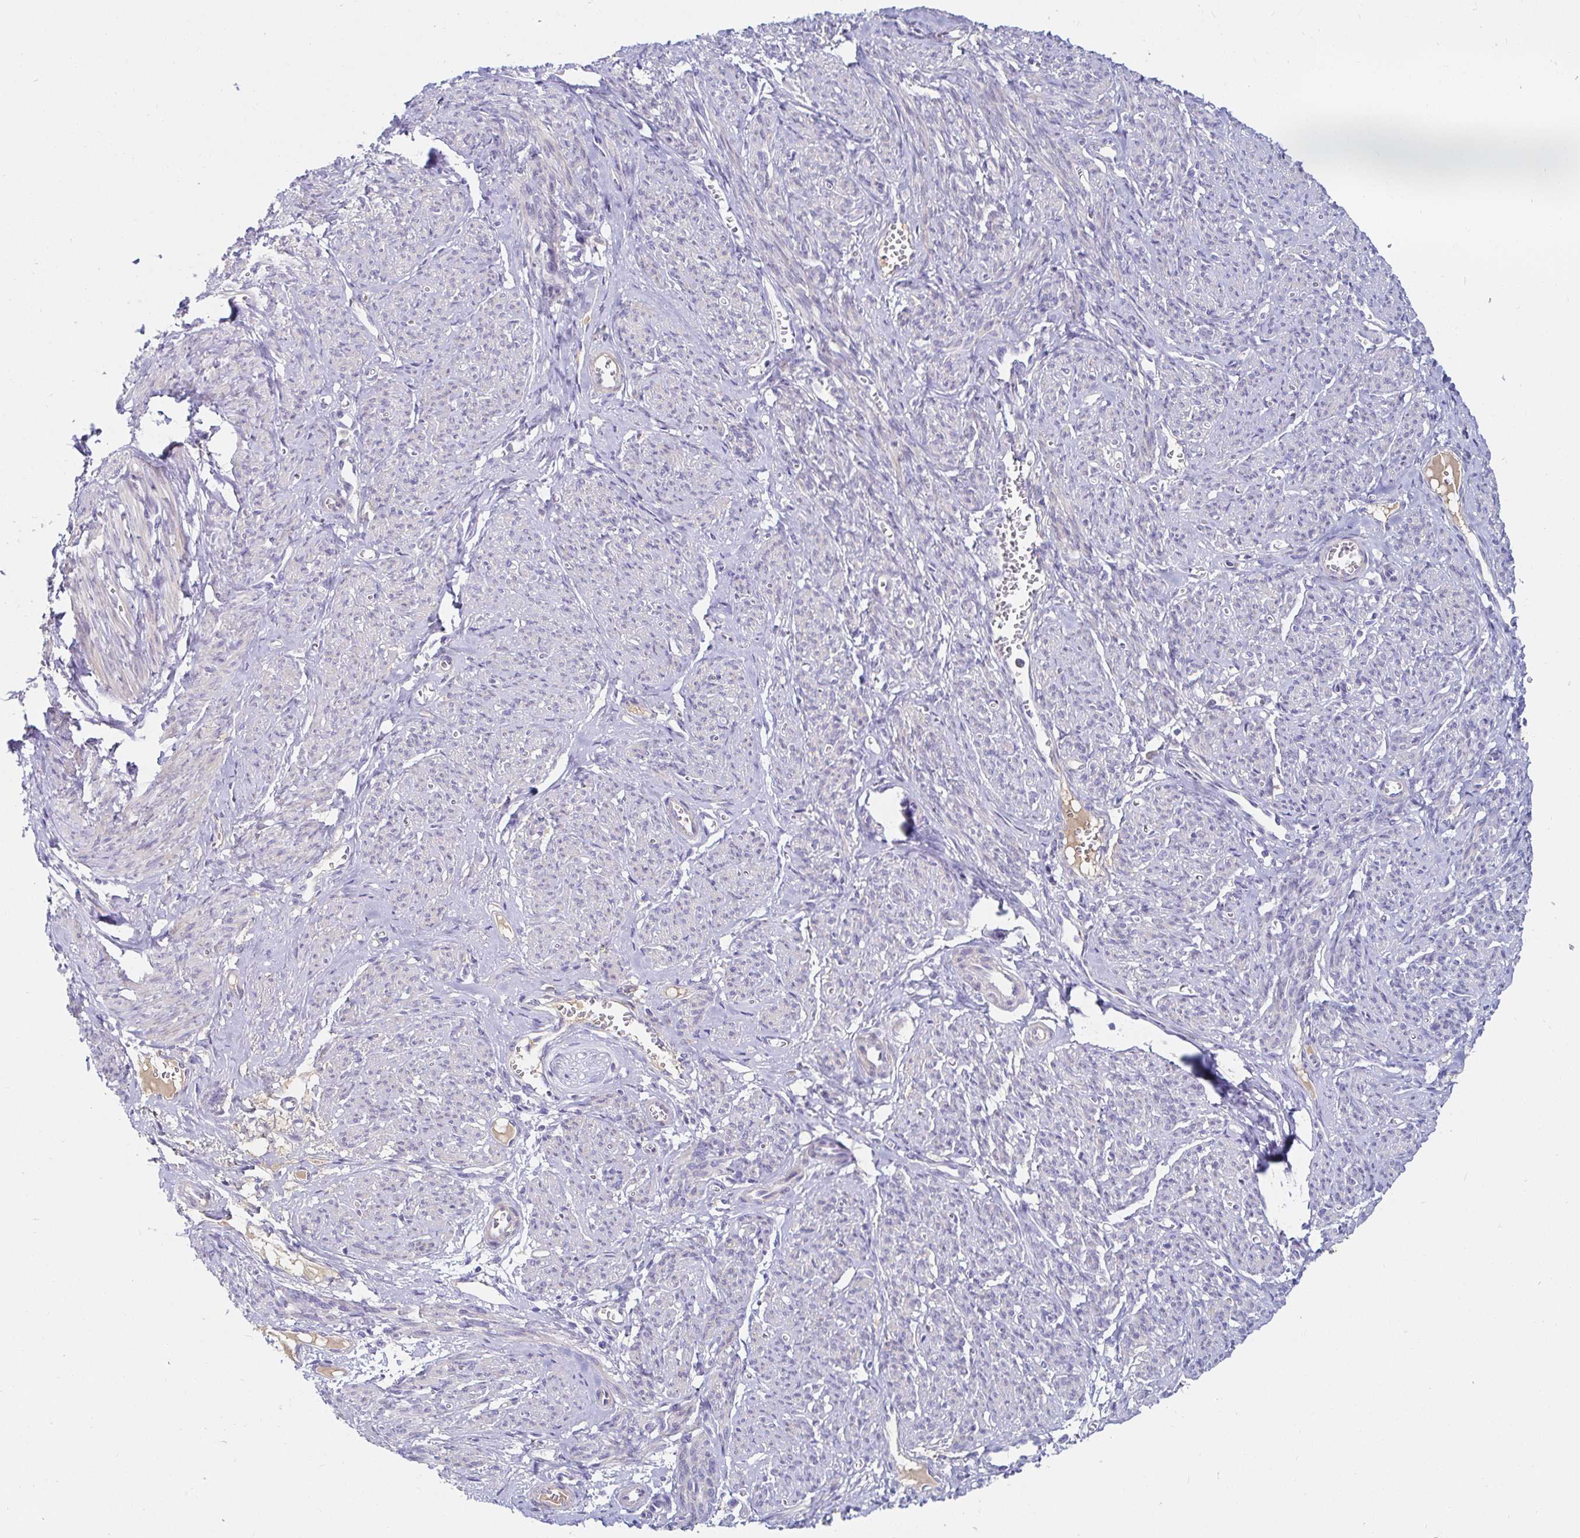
{"staining": {"intensity": "weak", "quantity": "<25%", "location": "cytoplasmic/membranous"}, "tissue": "smooth muscle", "cell_type": "Smooth muscle cells", "image_type": "normal", "snomed": [{"axis": "morphology", "description": "Normal tissue, NOS"}, {"axis": "topography", "description": "Smooth muscle"}], "caption": "An IHC photomicrograph of normal smooth muscle is shown. There is no staining in smooth muscle cells of smooth muscle. (Stains: DAB immunohistochemistry (IHC) with hematoxylin counter stain, Microscopy: brightfield microscopy at high magnification).", "gene": "C4orf17", "patient": {"sex": "female", "age": 65}}